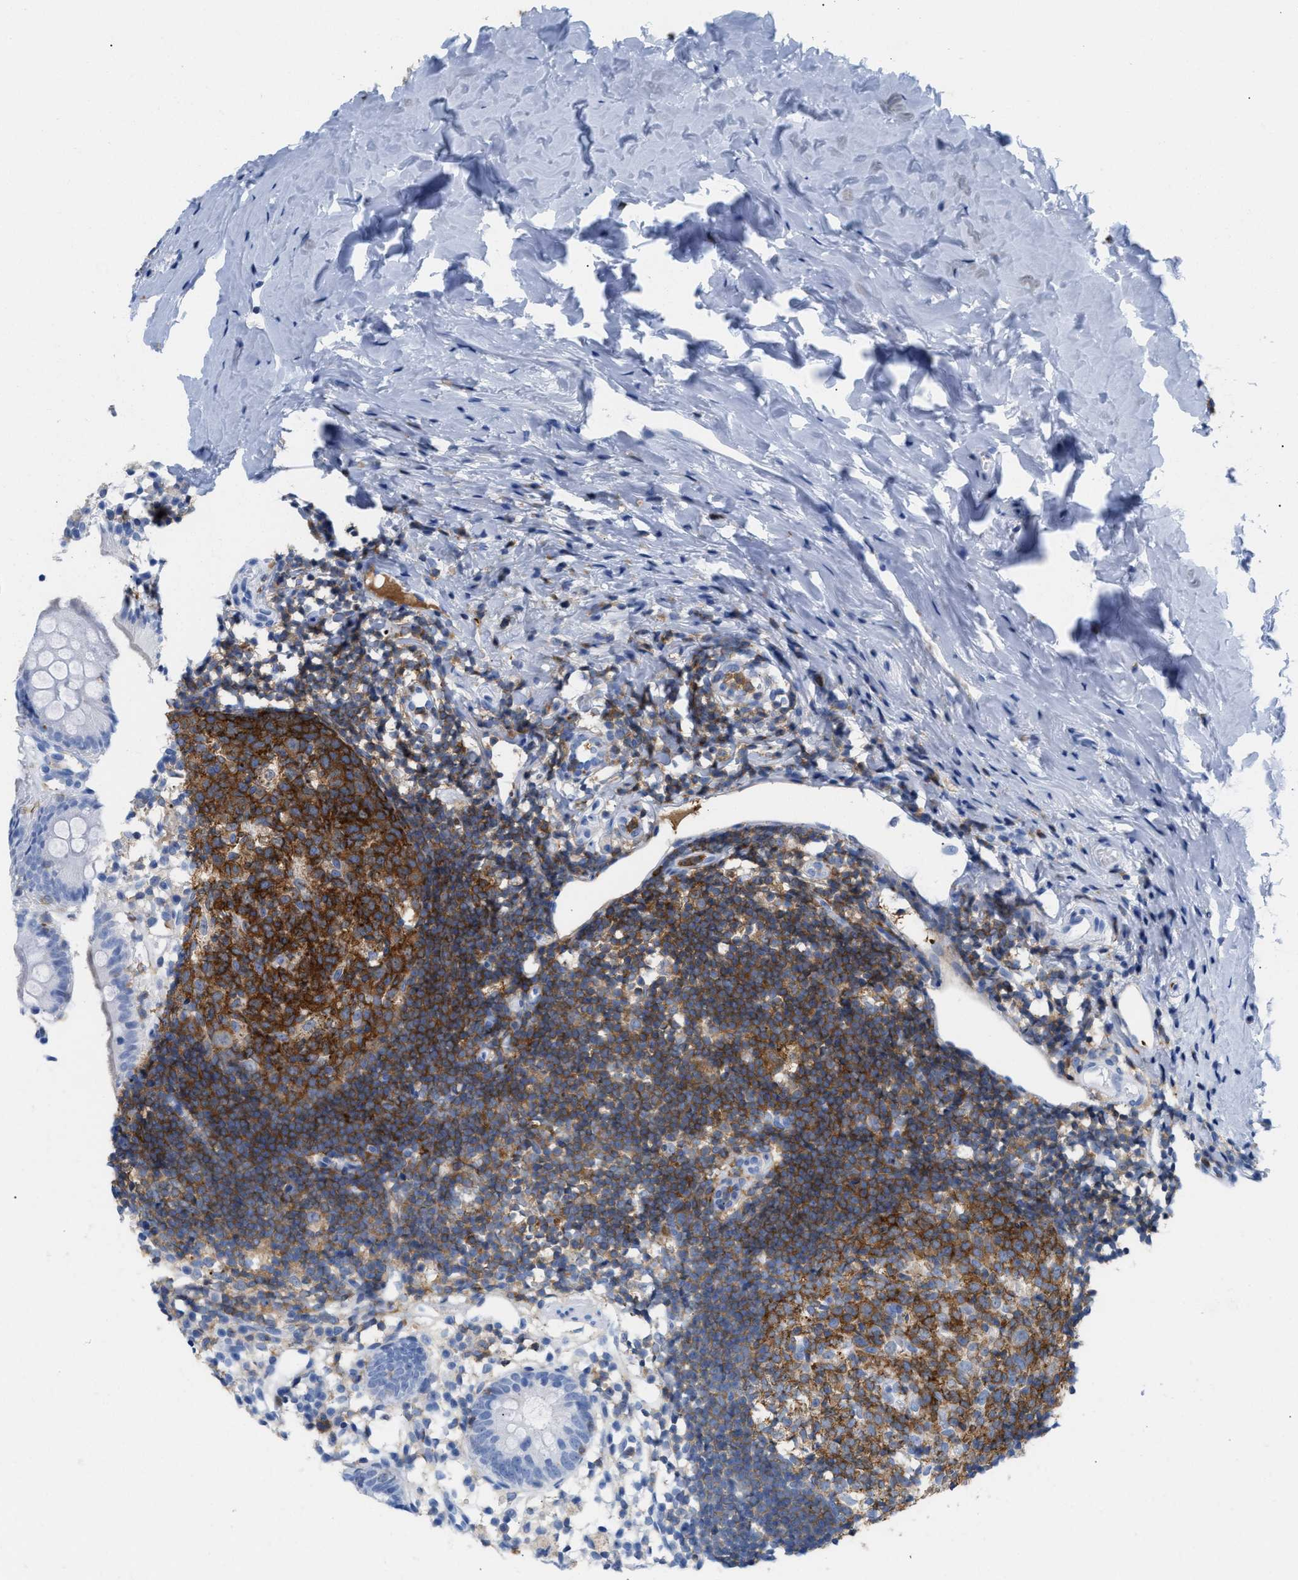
{"staining": {"intensity": "negative", "quantity": "none", "location": "none"}, "tissue": "appendix", "cell_type": "Glandular cells", "image_type": "normal", "snomed": [{"axis": "morphology", "description": "Normal tissue, NOS"}, {"axis": "topography", "description": "Appendix"}], "caption": "Normal appendix was stained to show a protein in brown. There is no significant positivity in glandular cells. (Stains: DAB (3,3'-diaminobenzidine) immunohistochemistry (IHC) with hematoxylin counter stain, Microscopy: brightfield microscopy at high magnification).", "gene": "LCP1", "patient": {"sex": "female", "age": 20}}